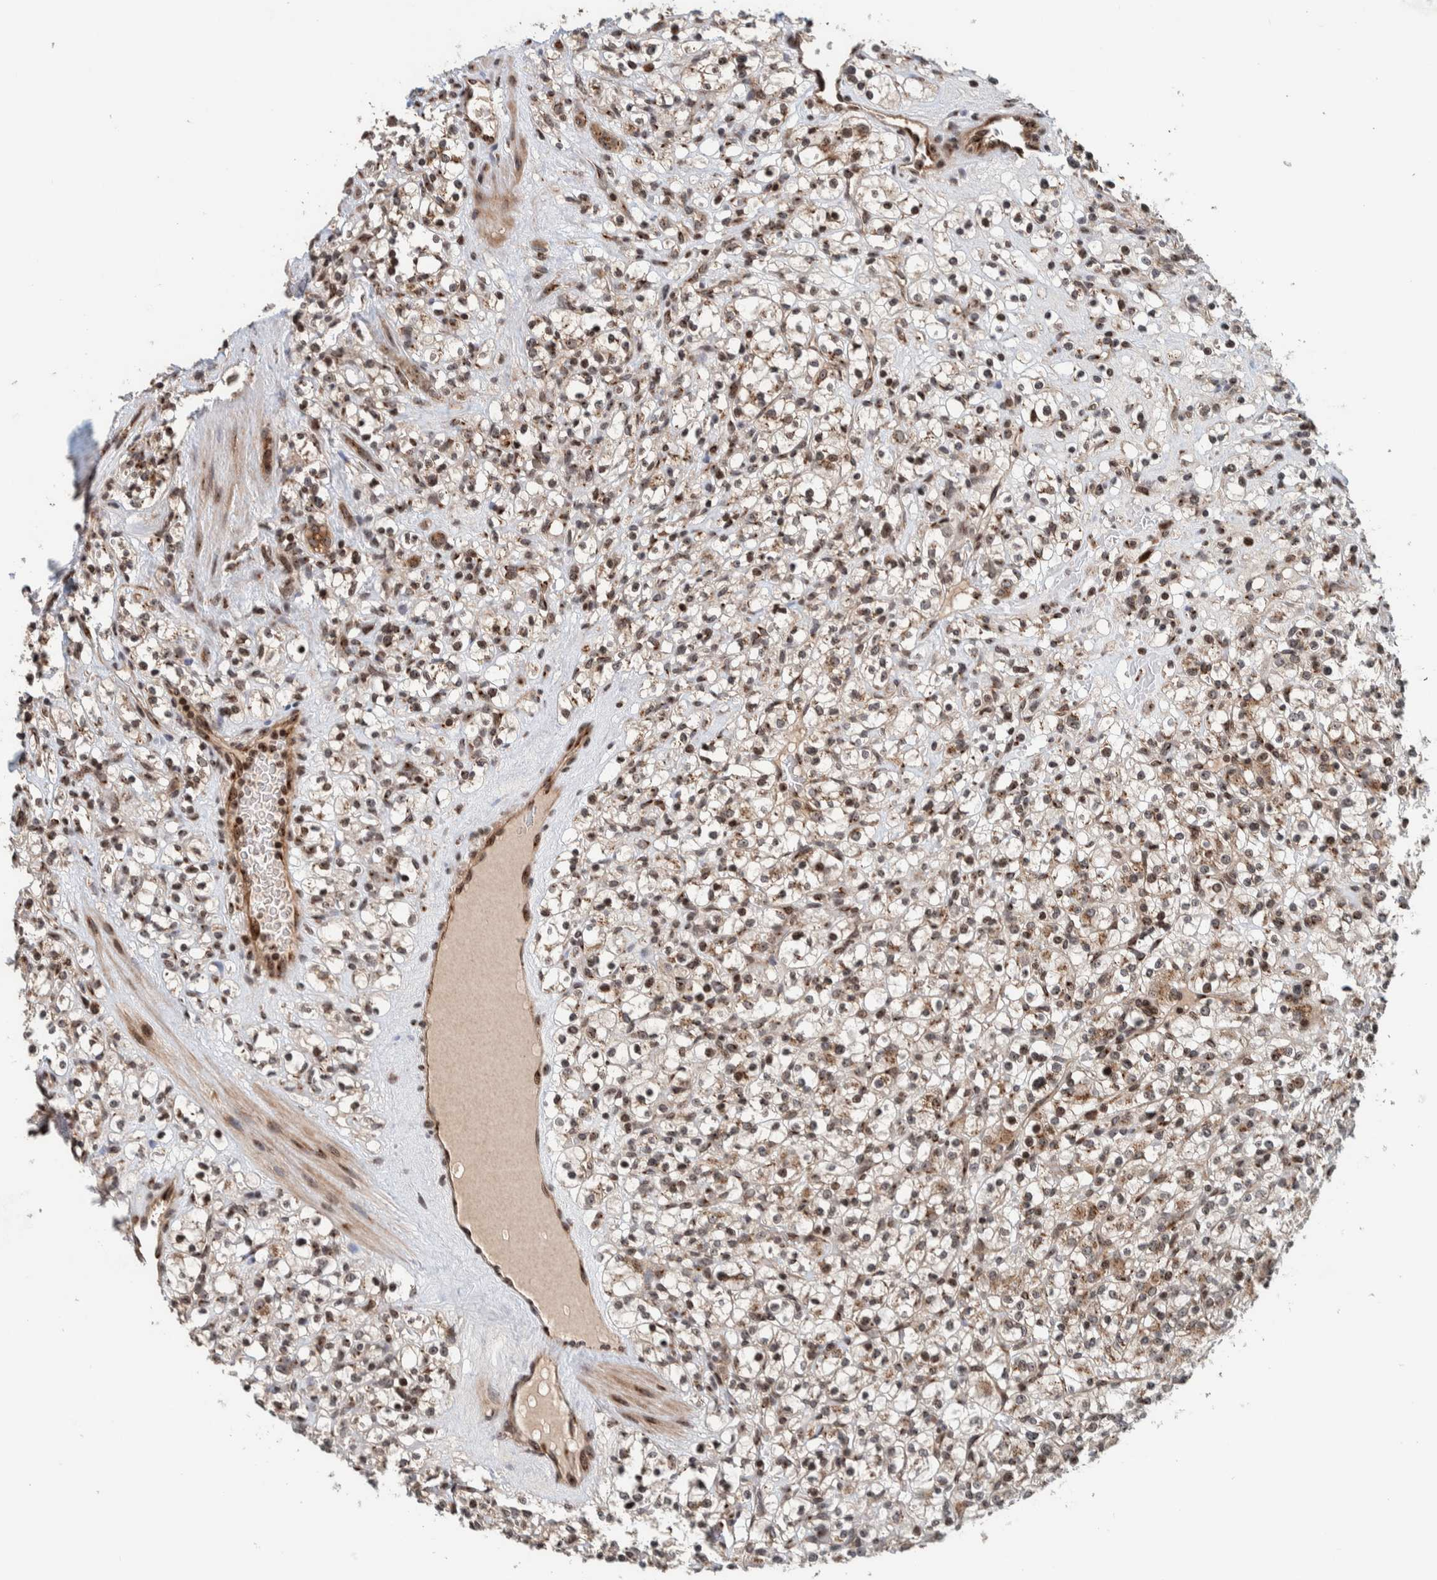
{"staining": {"intensity": "weak", "quantity": "25%-75%", "location": "cytoplasmic/membranous"}, "tissue": "renal cancer", "cell_type": "Tumor cells", "image_type": "cancer", "snomed": [{"axis": "morphology", "description": "Normal tissue, NOS"}, {"axis": "morphology", "description": "Adenocarcinoma, NOS"}, {"axis": "topography", "description": "Kidney"}], "caption": "Adenocarcinoma (renal) tissue reveals weak cytoplasmic/membranous expression in about 25%-75% of tumor cells, visualized by immunohistochemistry.", "gene": "CCDC182", "patient": {"sex": "female", "age": 72}}